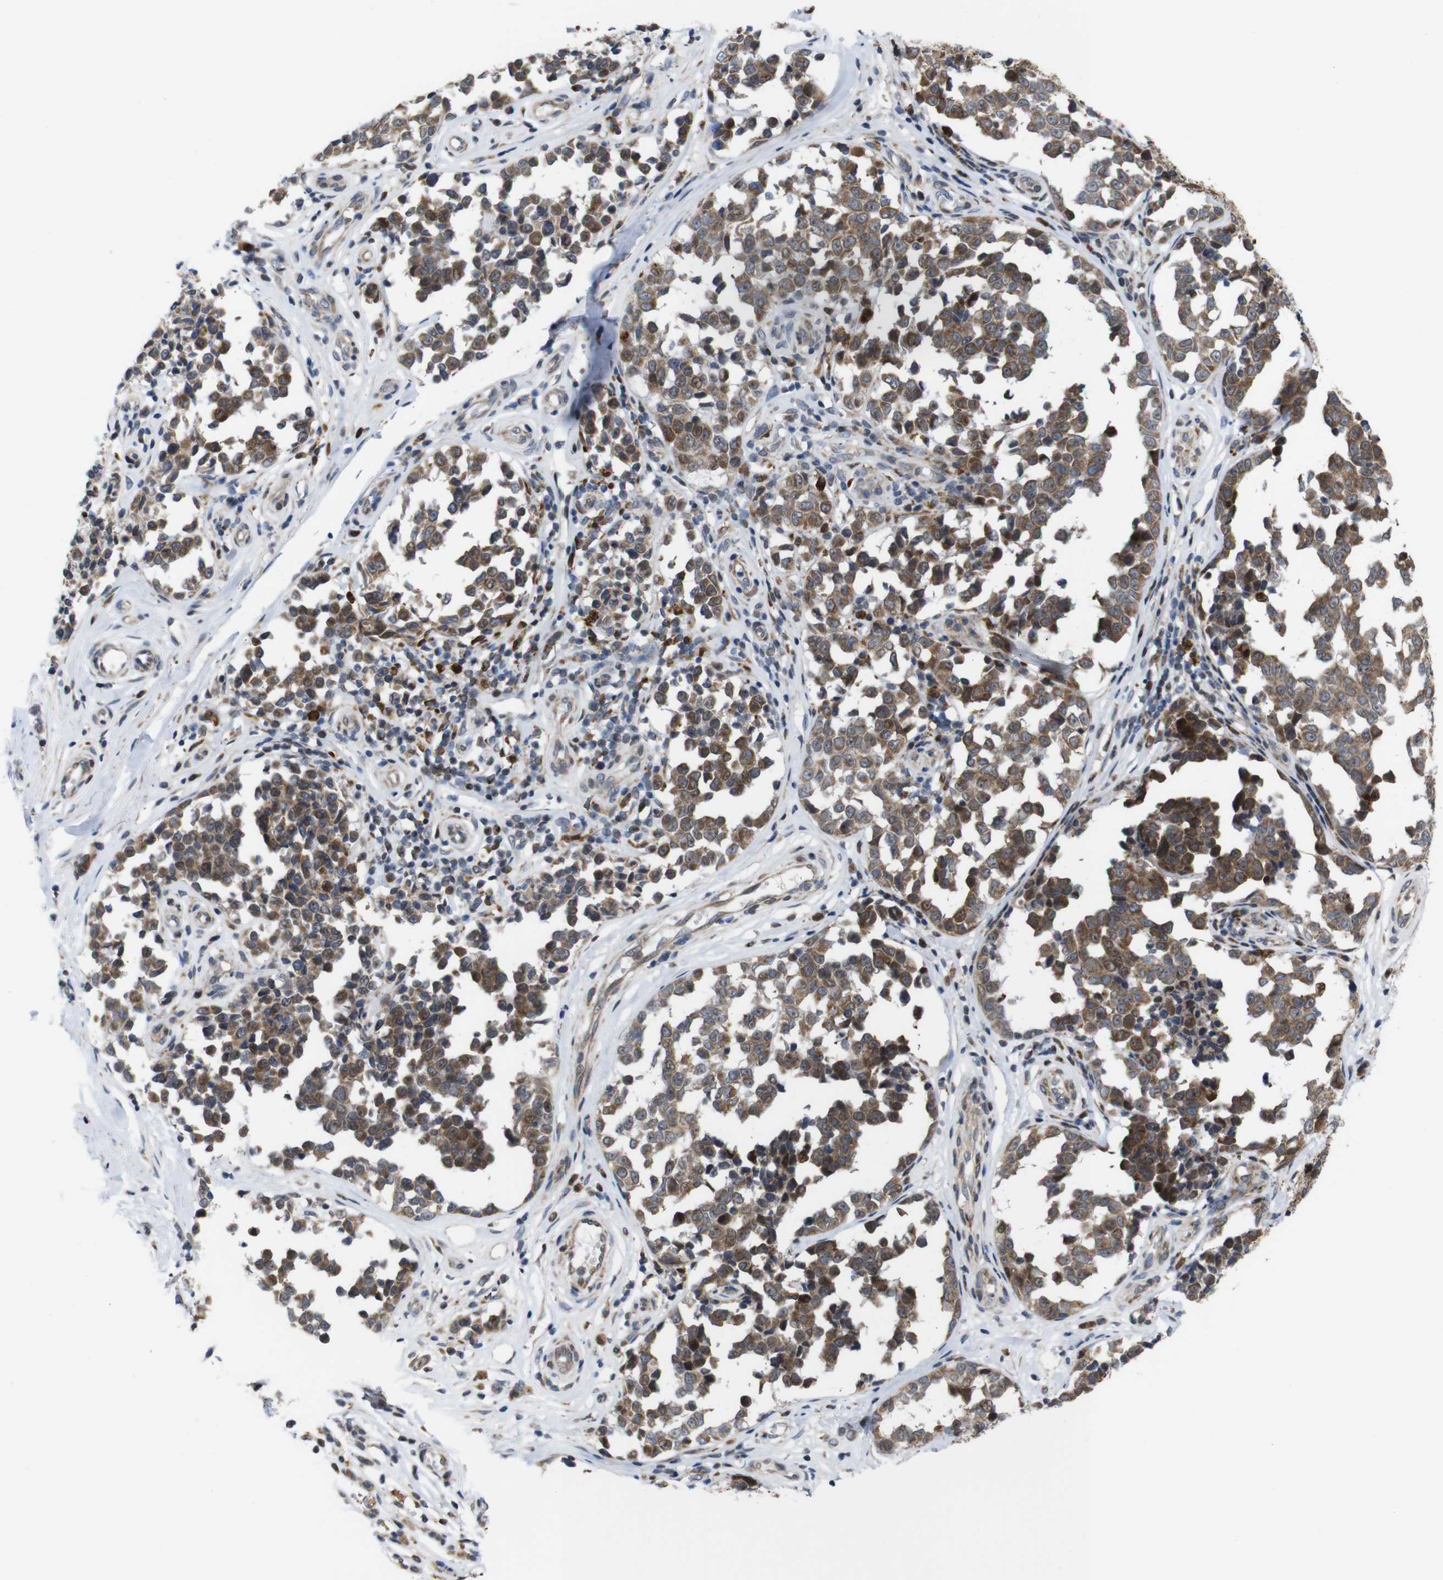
{"staining": {"intensity": "moderate", "quantity": ">75%", "location": "cytoplasmic/membranous"}, "tissue": "melanoma", "cell_type": "Tumor cells", "image_type": "cancer", "snomed": [{"axis": "morphology", "description": "Malignant melanoma, NOS"}, {"axis": "topography", "description": "Skin"}], "caption": "Protein staining by immunohistochemistry (IHC) exhibits moderate cytoplasmic/membranous positivity in about >75% of tumor cells in melanoma.", "gene": "PTPN1", "patient": {"sex": "female", "age": 64}}